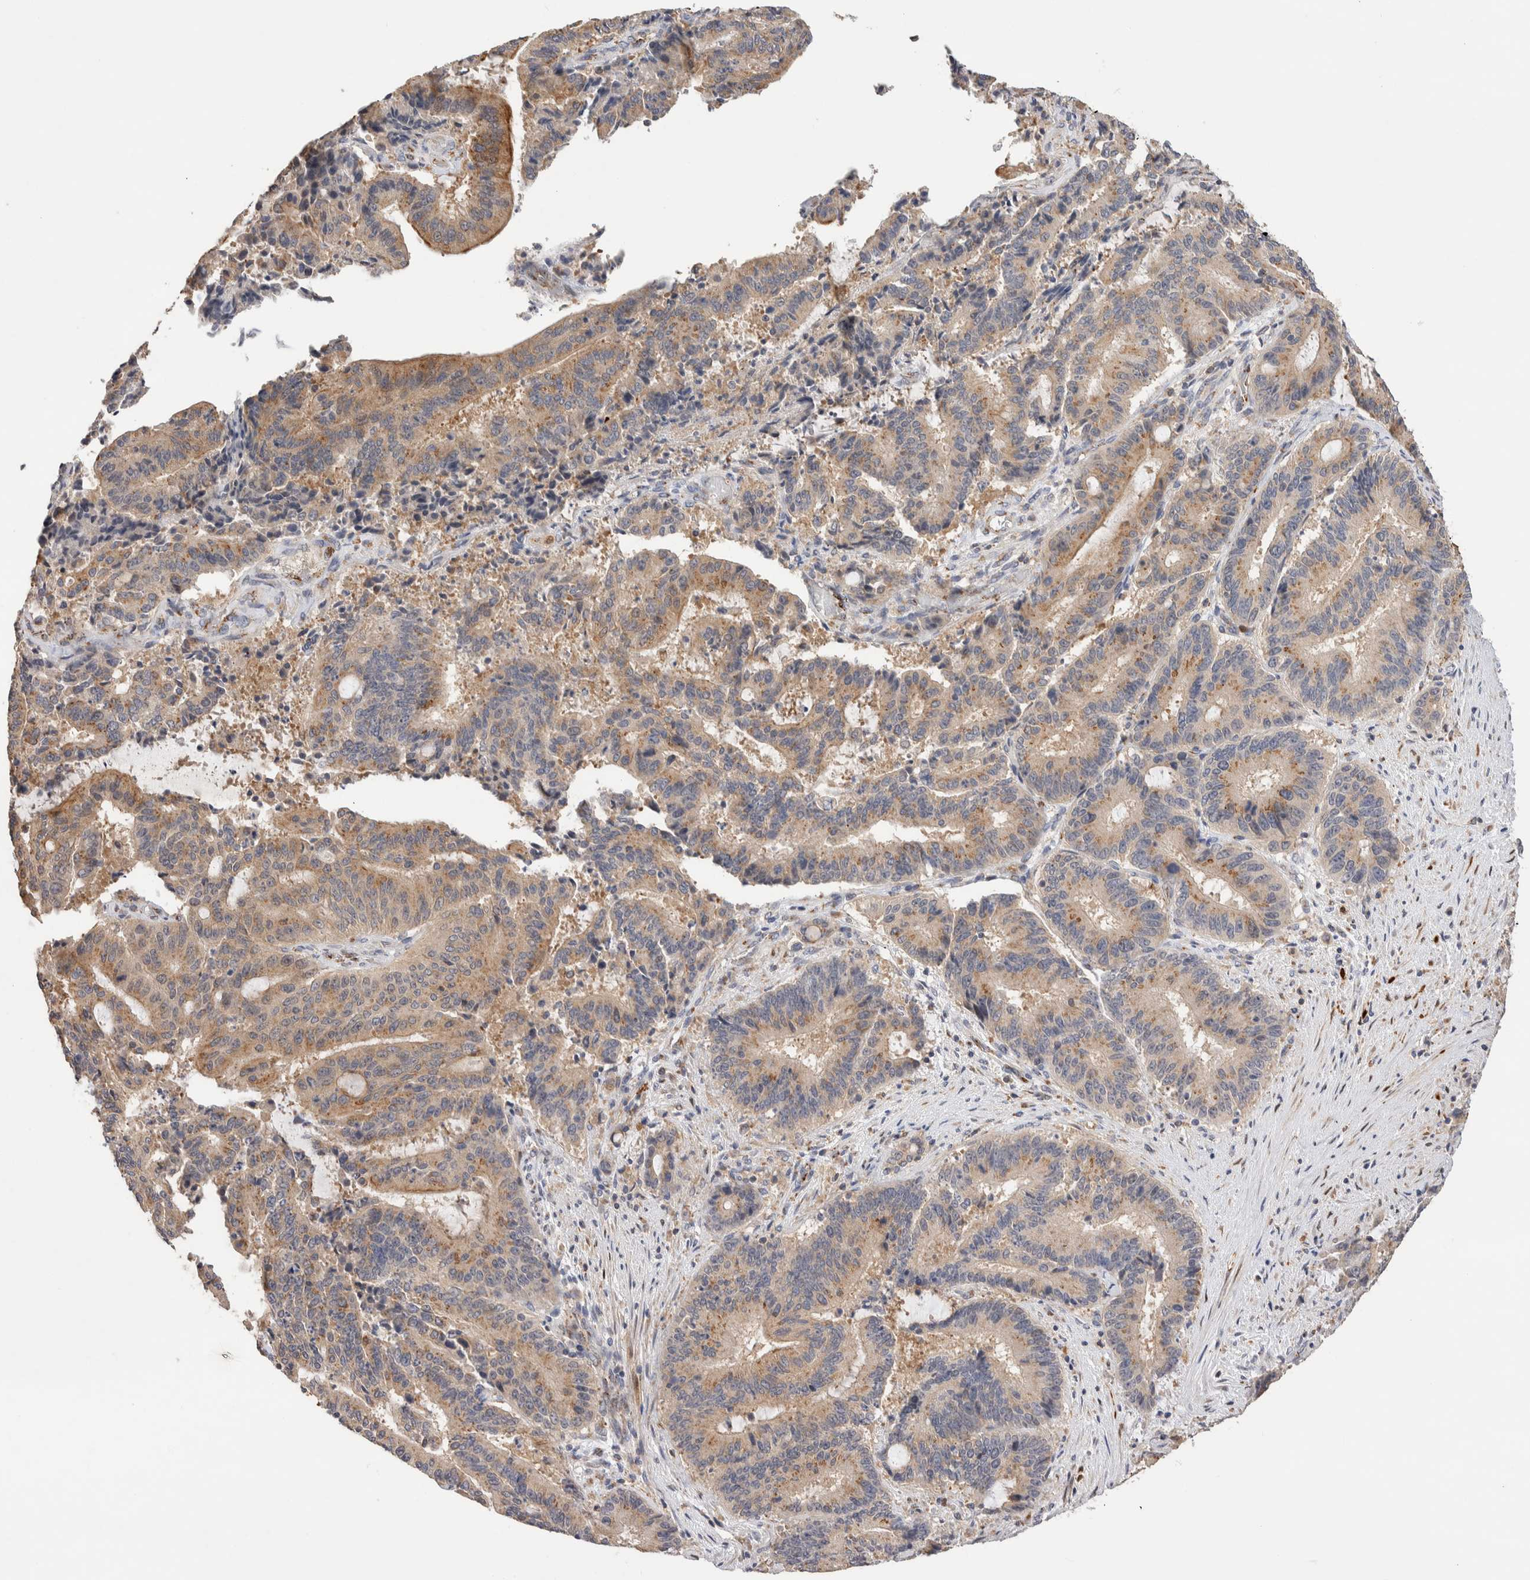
{"staining": {"intensity": "moderate", "quantity": ">75%", "location": "cytoplasmic/membranous"}, "tissue": "liver cancer", "cell_type": "Tumor cells", "image_type": "cancer", "snomed": [{"axis": "morphology", "description": "Normal tissue, NOS"}, {"axis": "morphology", "description": "Cholangiocarcinoma"}, {"axis": "topography", "description": "Liver"}, {"axis": "topography", "description": "Peripheral nerve tissue"}], "caption": "This photomicrograph reveals liver cancer (cholangiocarcinoma) stained with immunohistochemistry to label a protein in brown. The cytoplasmic/membranous of tumor cells show moderate positivity for the protein. Nuclei are counter-stained blue.", "gene": "NSMAF", "patient": {"sex": "female", "age": 73}}